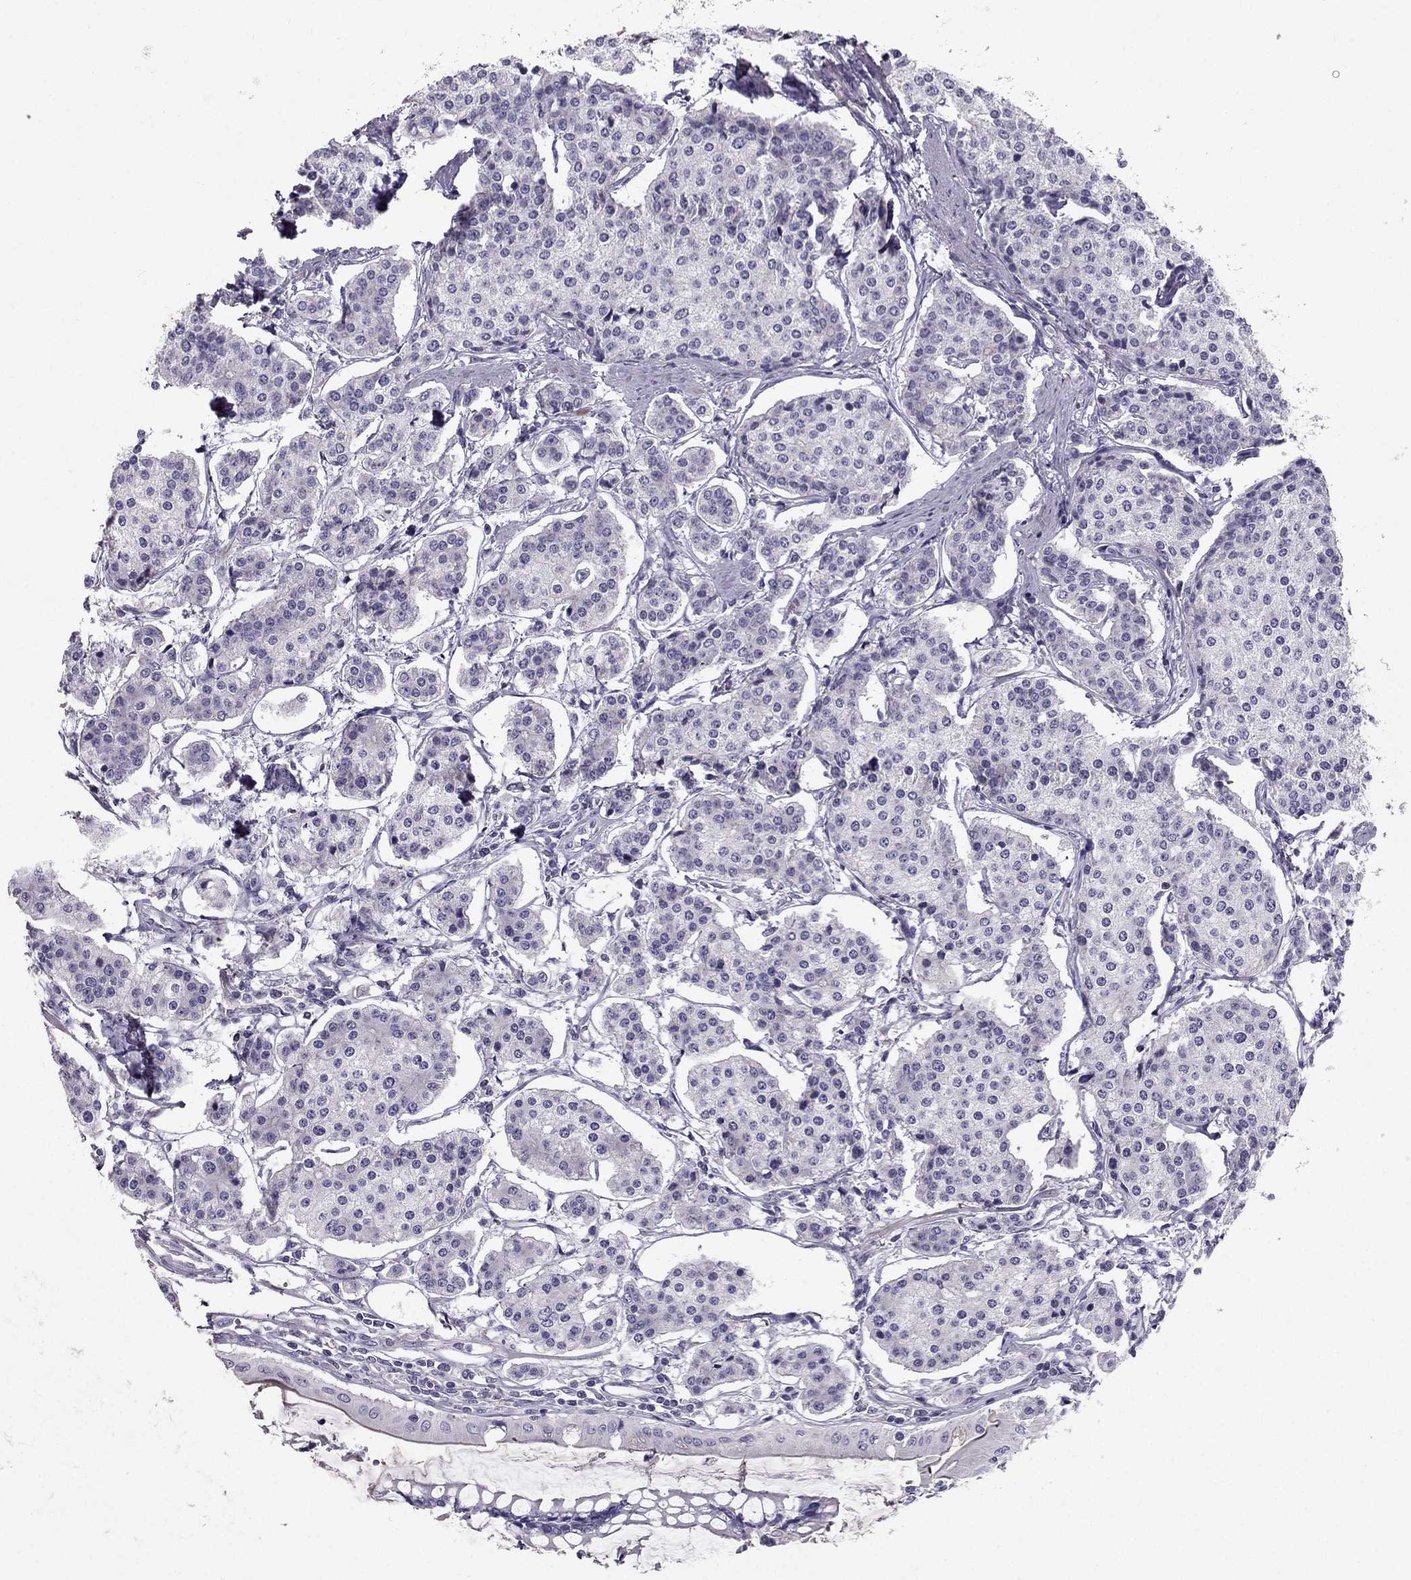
{"staining": {"intensity": "negative", "quantity": "none", "location": "none"}, "tissue": "carcinoid", "cell_type": "Tumor cells", "image_type": "cancer", "snomed": [{"axis": "morphology", "description": "Carcinoid, malignant, NOS"}, {"axis": "topography", "description": "Small intestine"}], "caption": "Protein analysis of carcinoid reveals no significant expression in tumor cells. (DAB IHC with hematoxylin counter stain).", "gene": "LMTK3", "patient": {"sex": "female", "age": 65}}